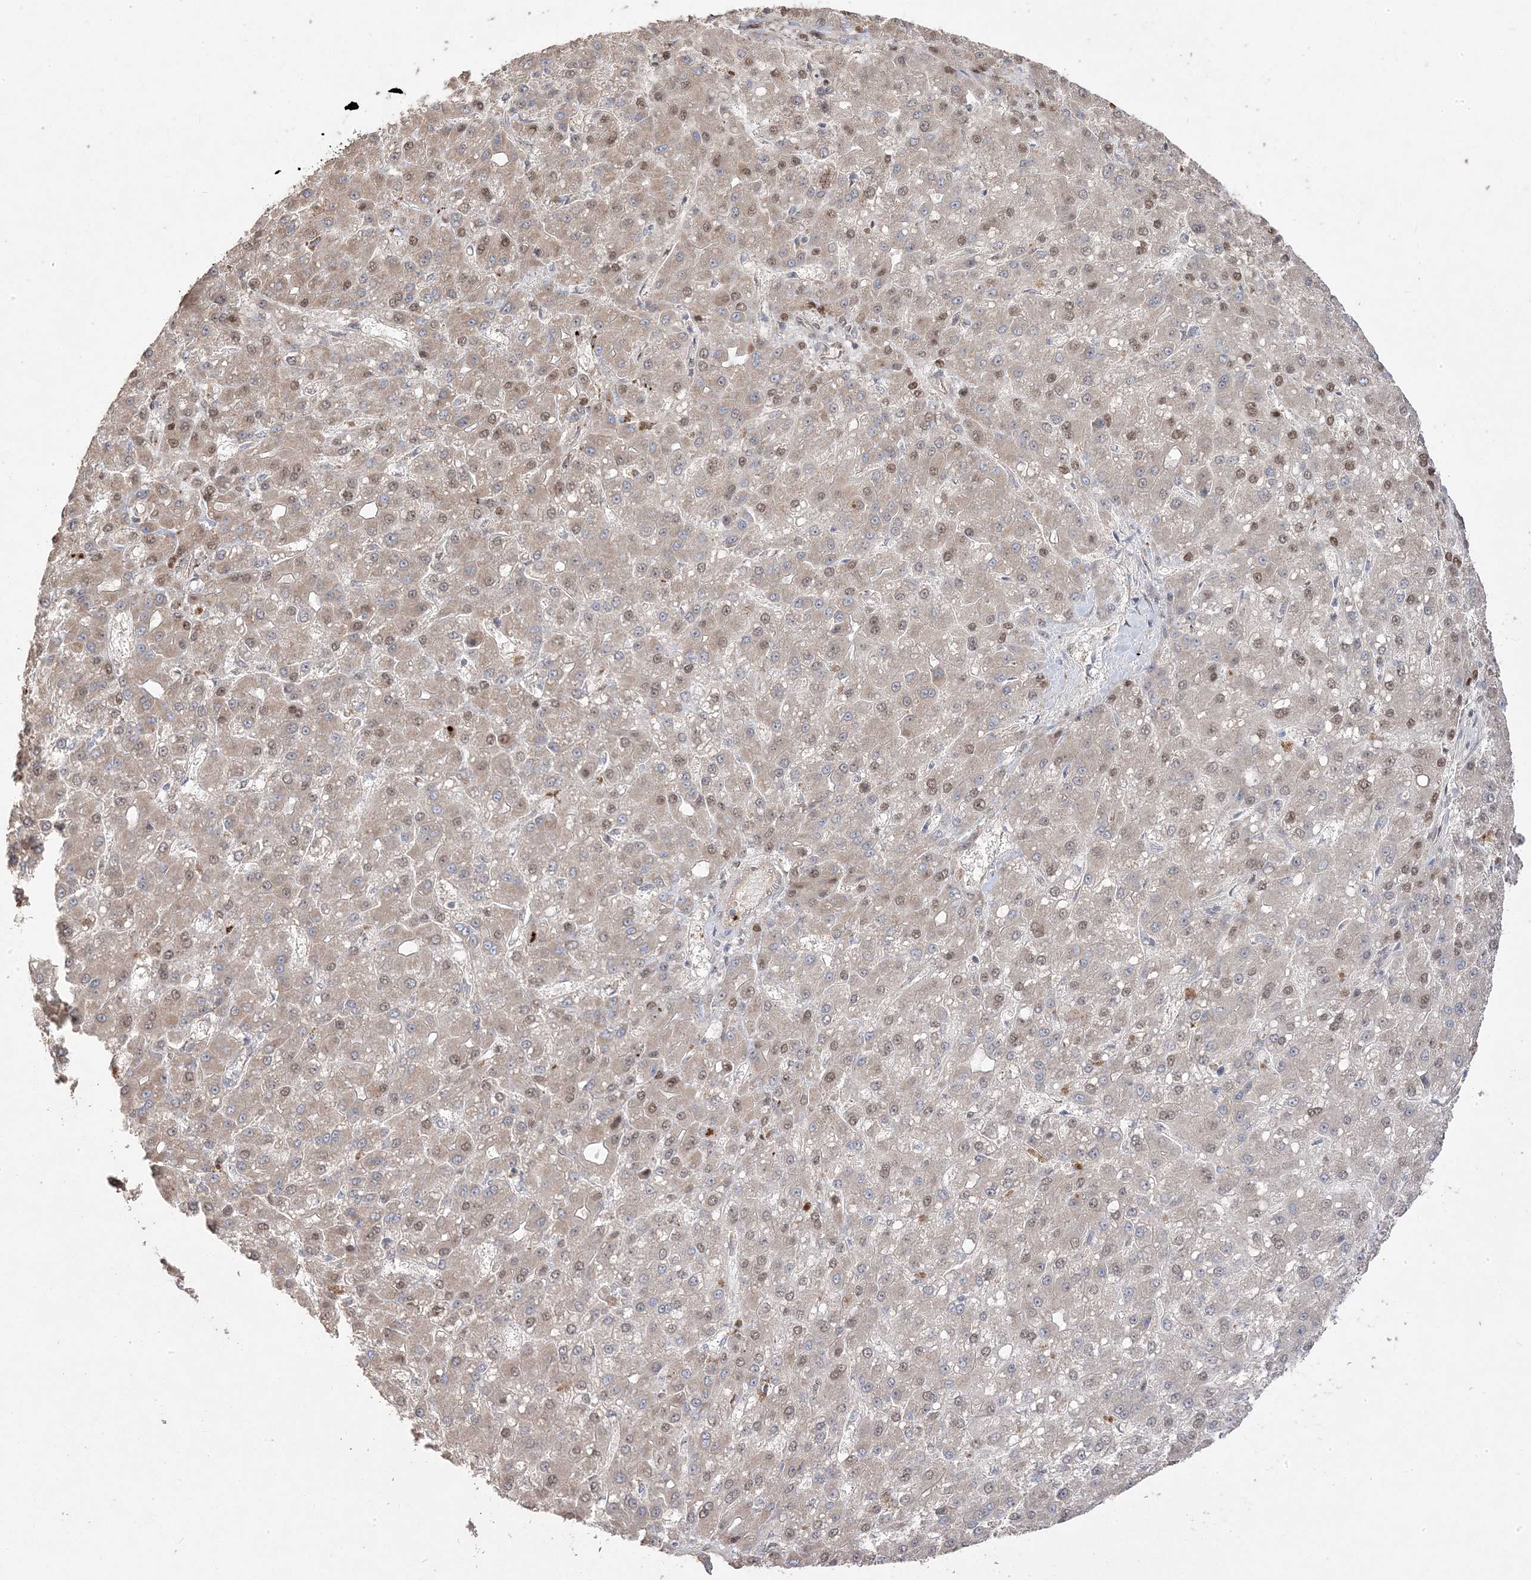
{"staining": {"intensity": "moderate", "quantity": "<25%", "location": "nuclear"}, "tissue": "liver cancer", "cell_type": "Tumor cells", "image_type": "cancer", "snomed": [{"axis": "morphology", "description": "Carcinoma, Hepatocellular, NOS"}, {"axis": "topography", "description": "Liver"}], "caption": "Liver cancer stained with a brown dye exhibits moderate nuclear positive positivity in about <25% of tumor cells.", "gene": "PPOX", "patient": {"sex": "male", "age": 67}}